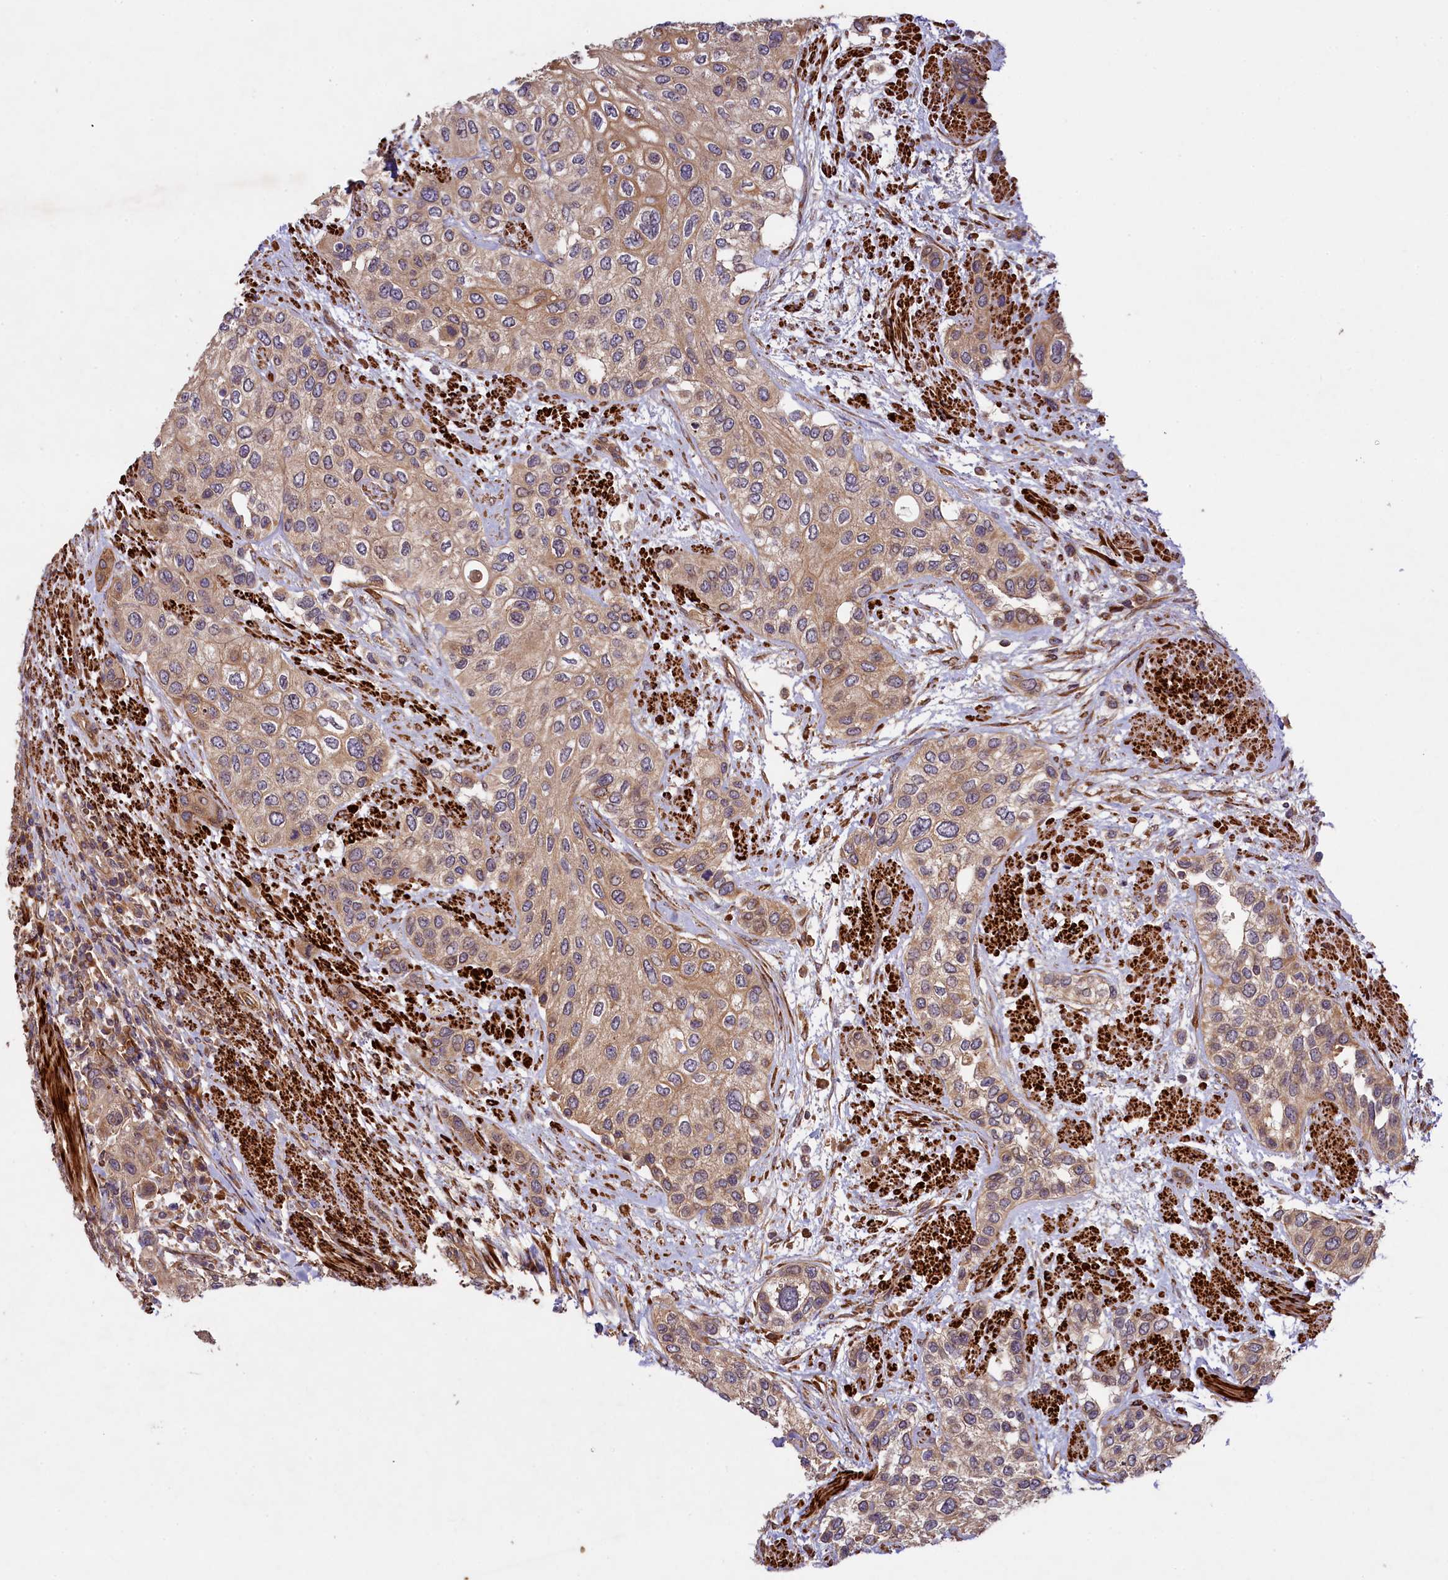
{"staining": {"intensity": "weak", "quantity": "25%-75%", "location": "cytoplasmic/membranous"}, "tissue": "urothelial cancer", "cell_type": "Tumor cells", "image_type": "cancer", "snomed": [{"axis": "morphology", "description": "Normal tissue, NOS"}, {"axis": "morphology", "description": "Urothelial carcinoma, High grade"}, {"axis": "topography", "description": "Vascular tissue"}, {"axis": "topography", "description": "Urinary bladder"}], "caption": "Urothelial cancer stained with IHC displays weak cytoplasmic/membranous staining in about 25%-75% of tumor cells. (DAB (3,3'-diaminobenzidine) = brown stain, brightfield microscopy at high magnification).", "gene": "CCDC102A", "patient": {"sex": "female", "age": 56}}